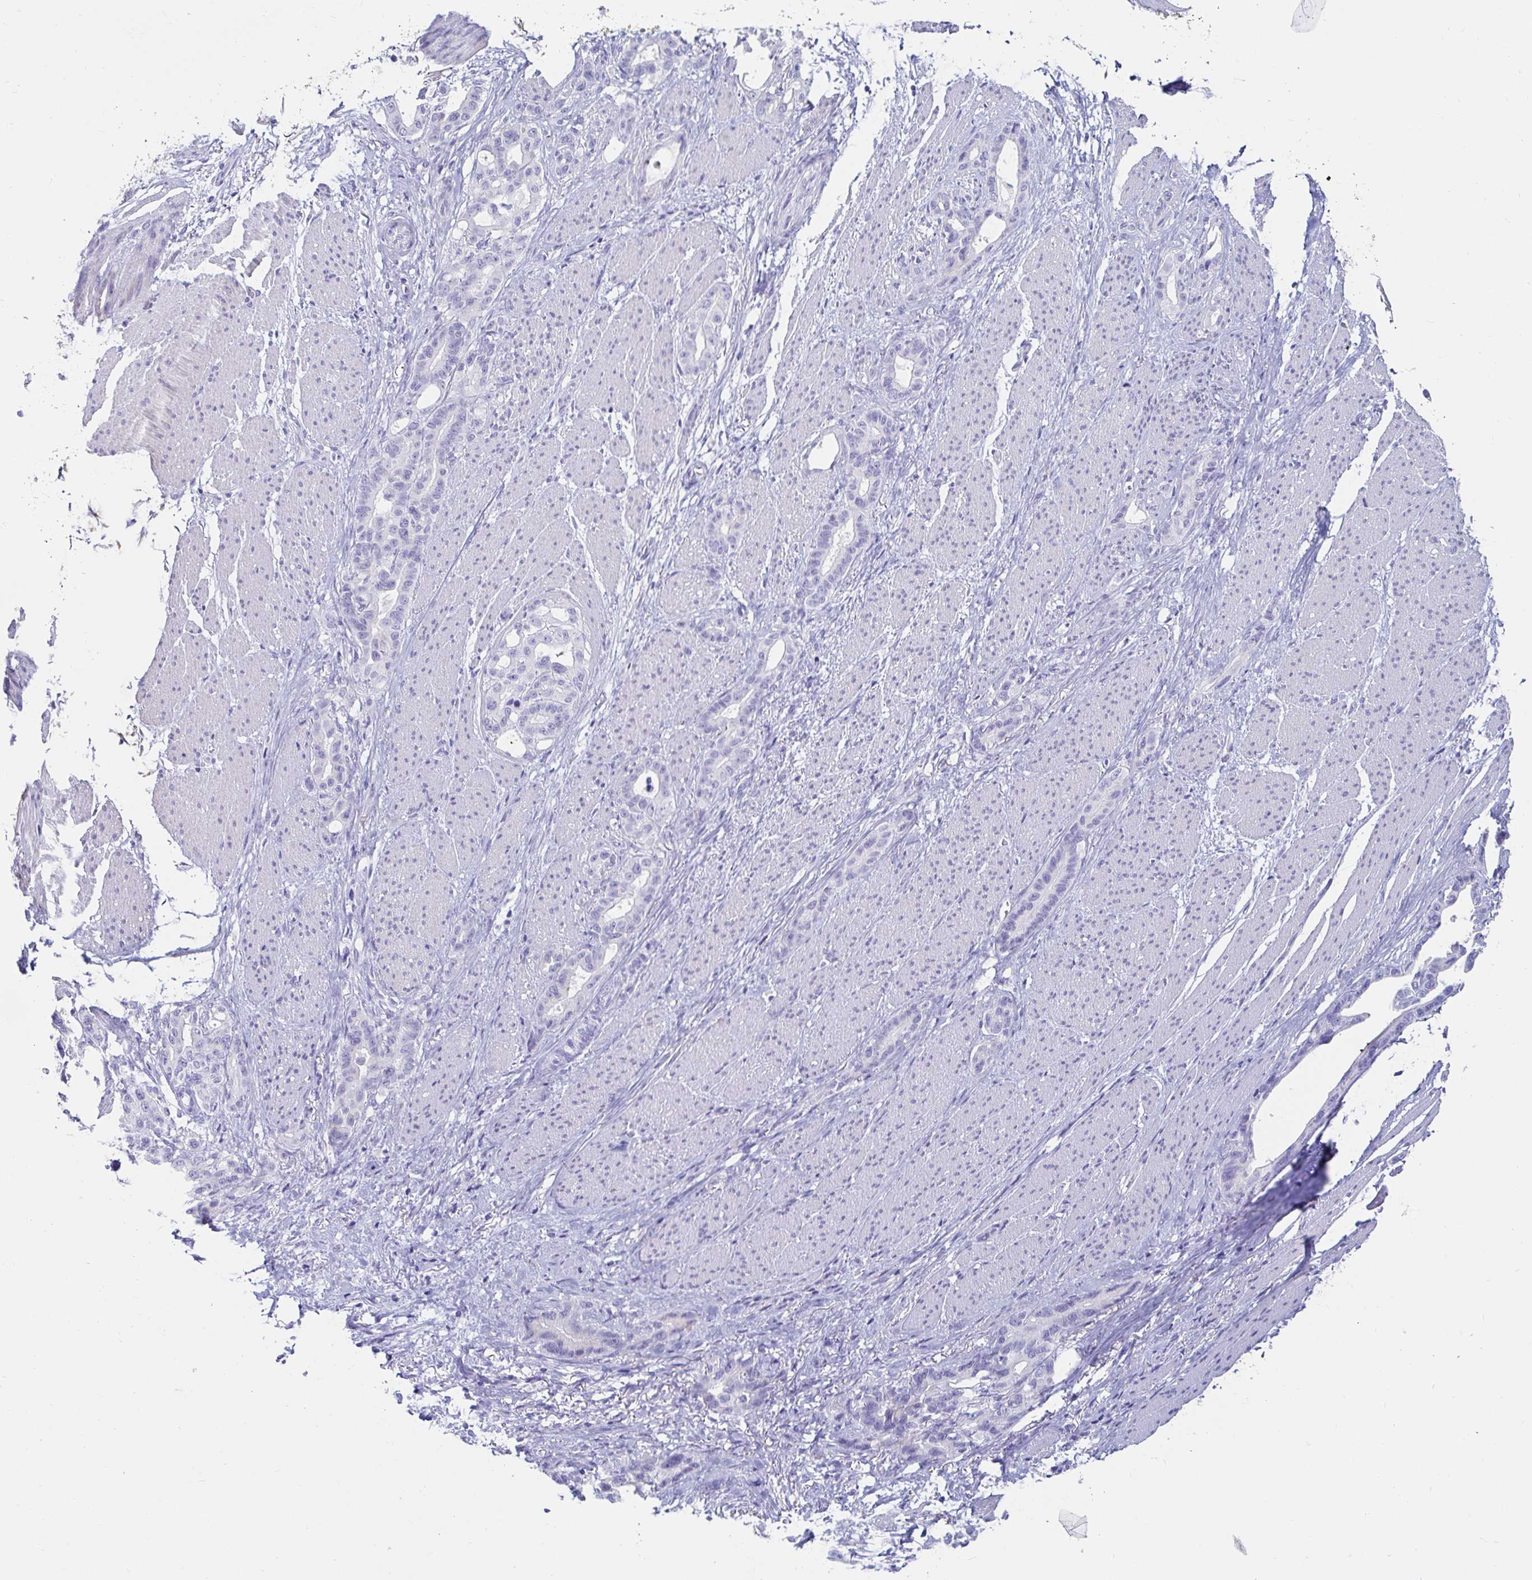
{"staining": {"intensity": "negative", "quantity": "none", "location": "none"}, "tissue": "stomach cancer", "cell_type": "Tumor cells", "image_type": "cancer", "snomed": [{"axis": "morphology", "description": "Normal tissue, NOS"}, {"axis": "morphology", "description": "Adenocarcinoma, NOS"}, {"axis": "topography", "description": "Esophagus"}, {"axis": "topography", "description": "Stomach, upper"}], "caption": "IHC photomicrograph of neoplastic tissue: adenocarcinoma (stomach) stained with DAB exhibits no significant protein expression in tumor cells. (Stains: DAB IHC with hematoxylin counter stain, Microscopy: brightfield microscopy at high magnification).", "gene": "C4orf17", "patient": {"sex": "male", "age": 62}}